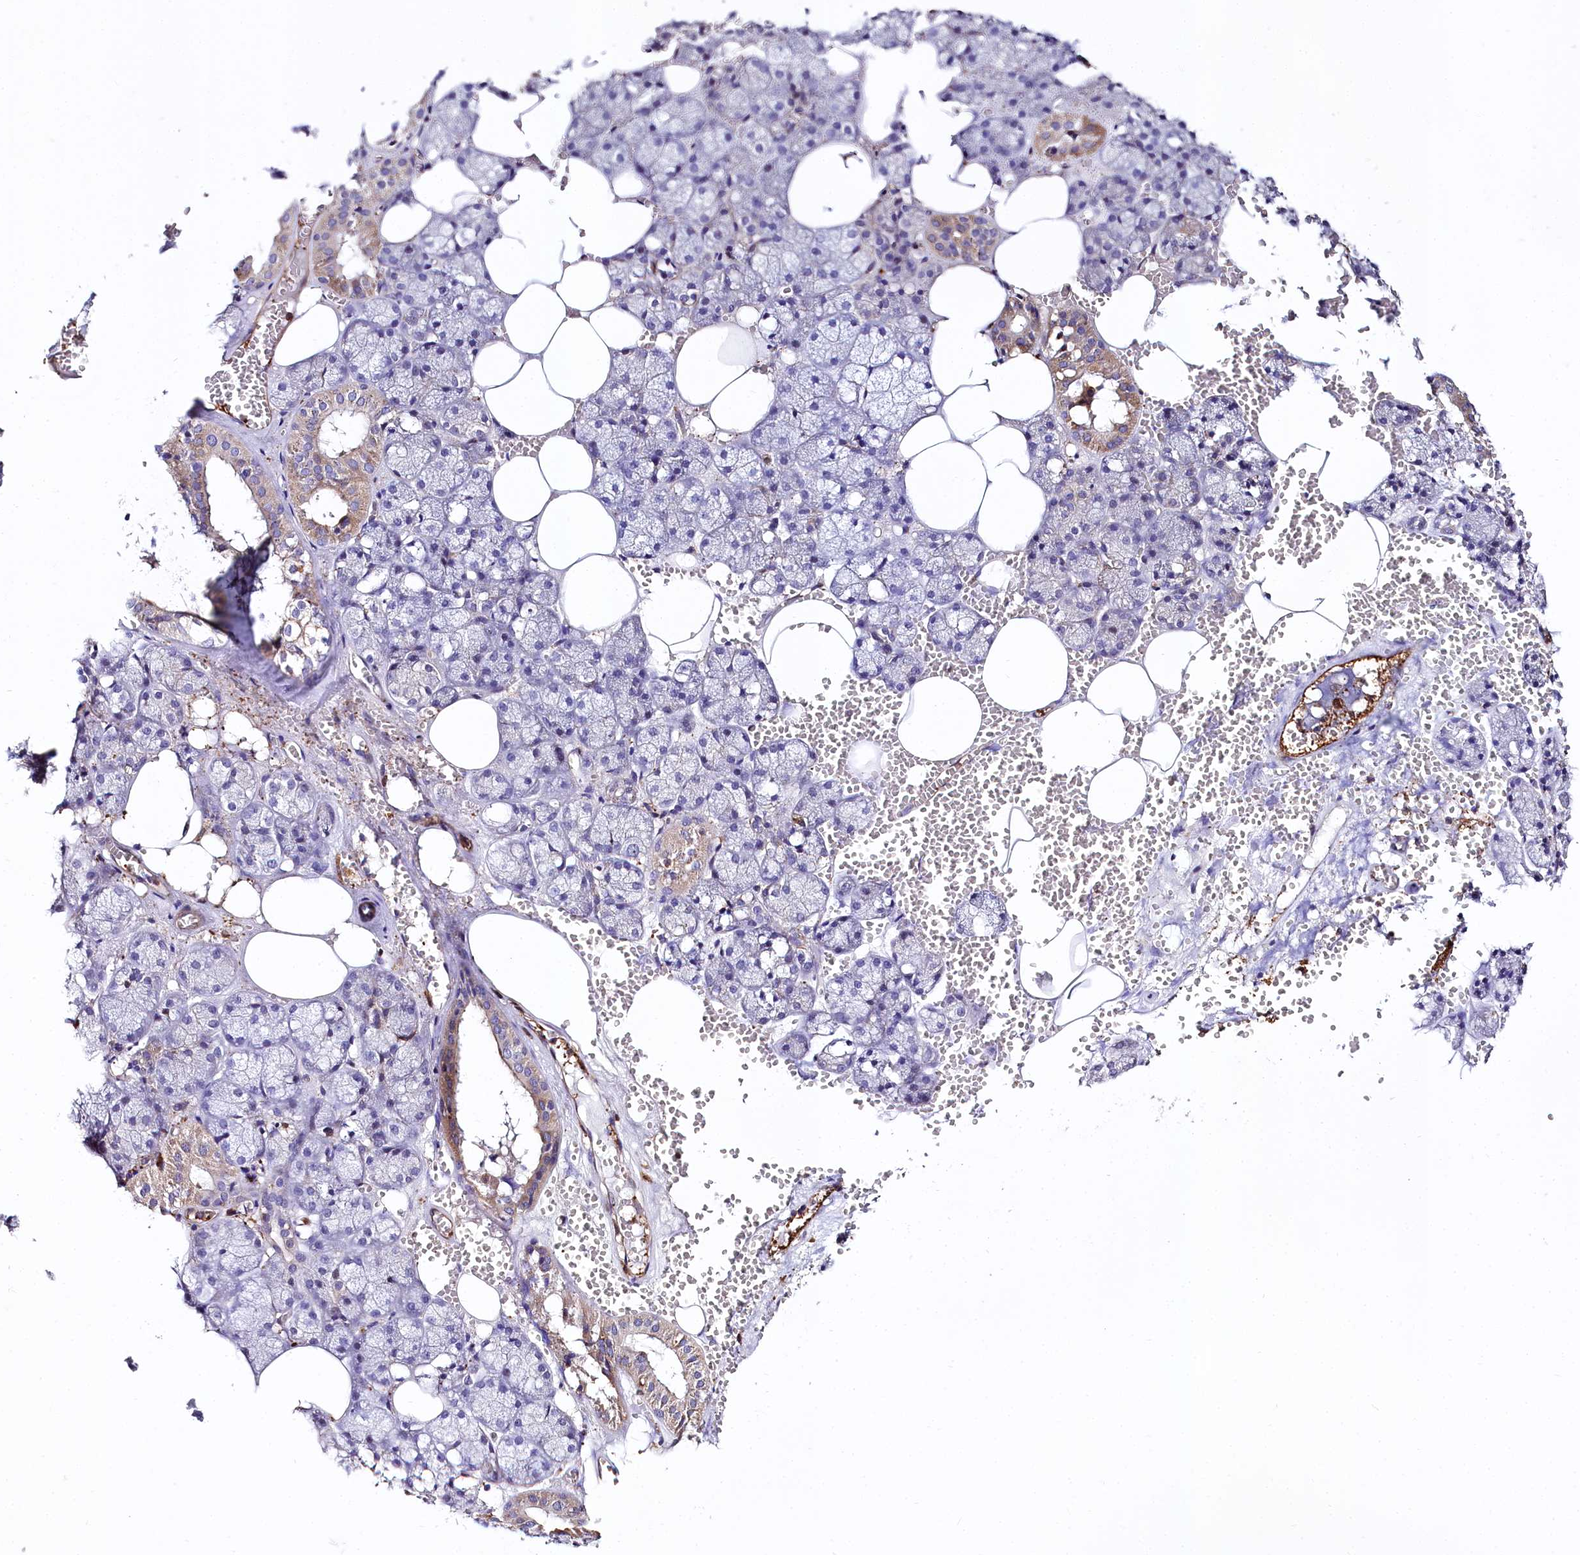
{"staining": {"intensity": "weak", "quantity": "<25%", "location": "cytoplasmic/membranous"}, "tissue": "salivary gland", "cell_type": "Glandular cells", "image_type": "normal", "snomed": [{"axis": "morphology", "description": "Normal tissue, NOS"}, {"axis": "topography", "description": "Salivary gland"}], "caption": "Glandular cells are negative for protein expression in unremarkable human salivary gland. The staining is performed using DAB brown chromogen with nuclei counter-stained in using hematoxylin.", "gene": "FCHSD2", "patient": {"sex": "male", "age": 62}}